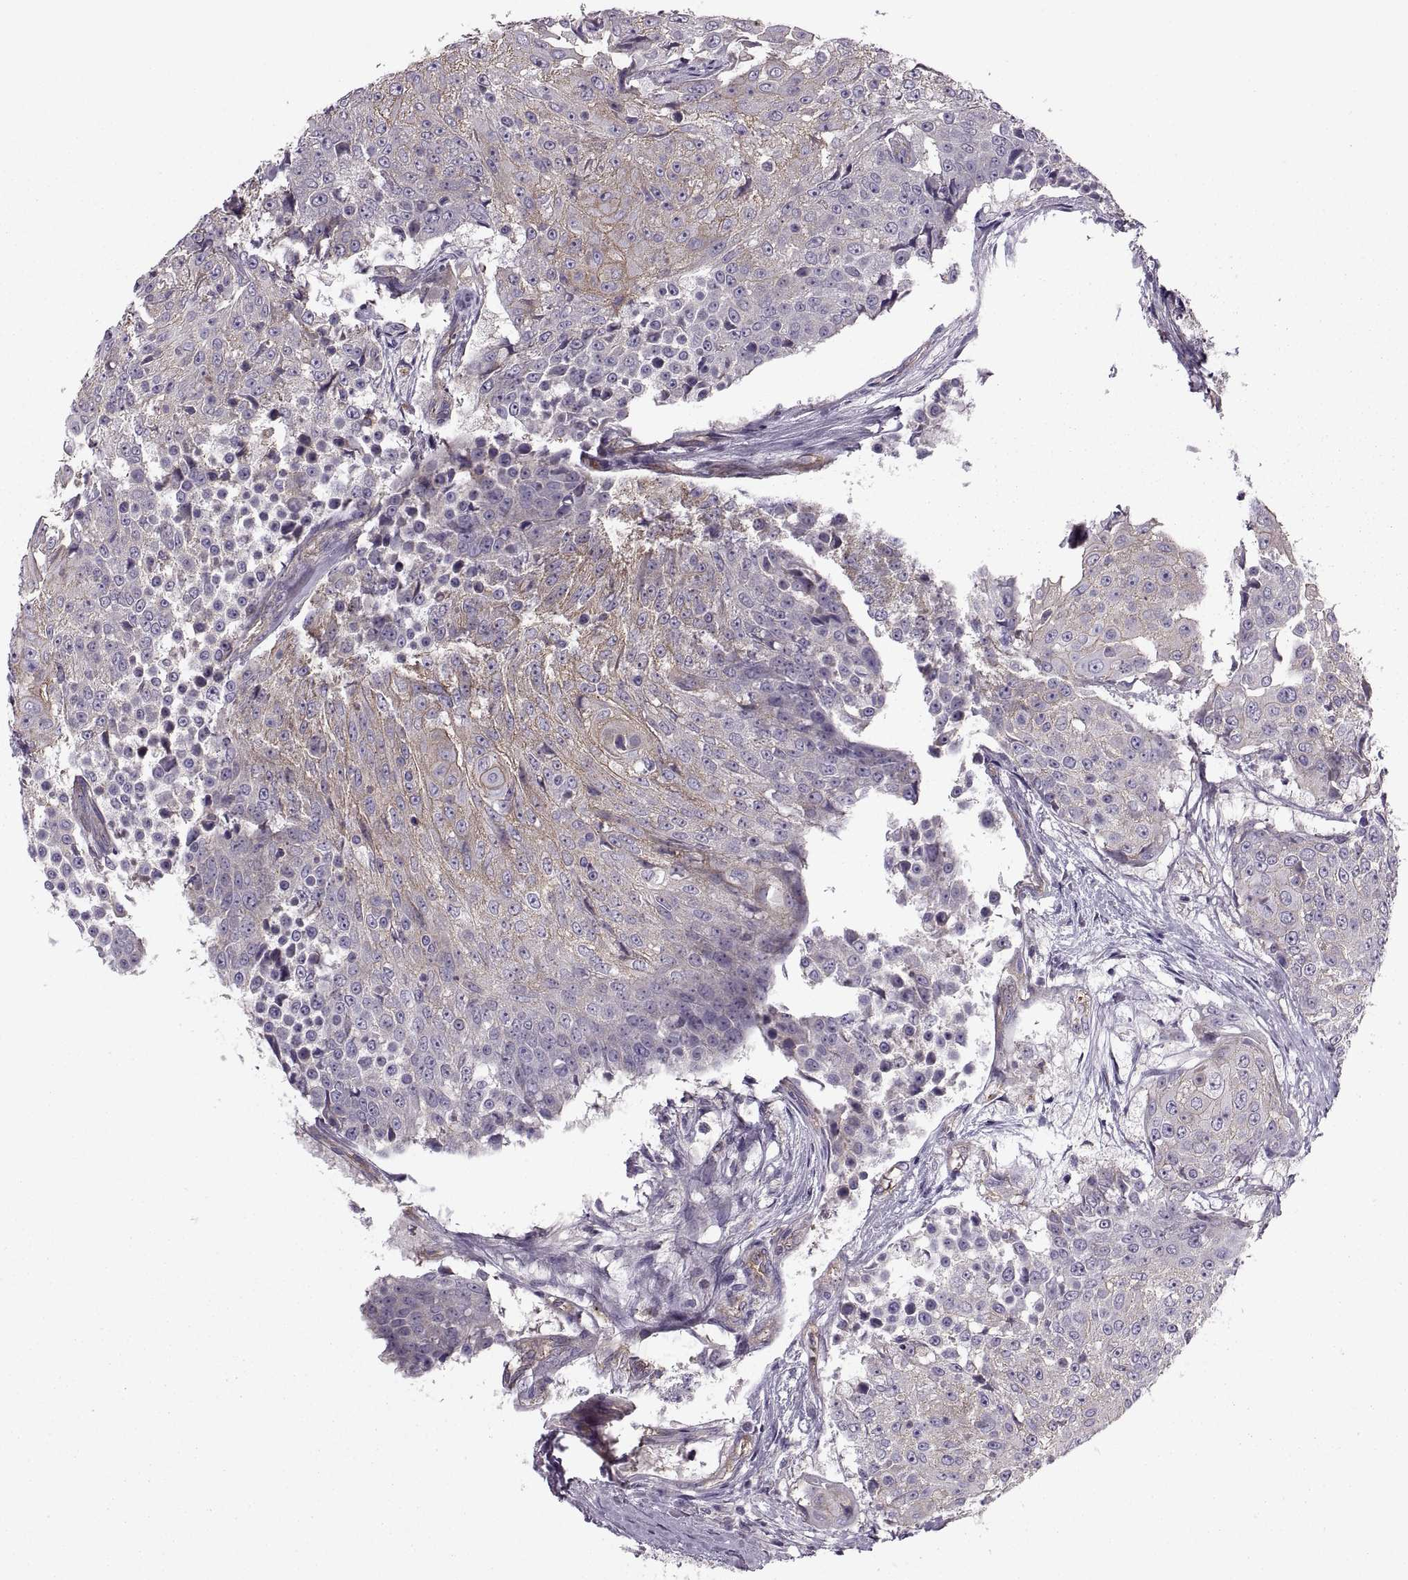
{"staining": {"intensity": "weak", "quantity": "25%-75%", "location": "cytoplasmic/membranous"}, "tissue": "urothelial cancer", "cell_type": "Tumor cells", "image_type": "cancer", "snomed": [{"axis": "morphology", "description": "Urothelial carcinoma, High grade"}, {"axis": "topography", "description": "Urinary bladder"}], "caption": "High-magnification brightfield microscopy of urothelial carcinoma (high-grade) stained with DAB (3,3'-diaminobenzidine) (brown) and counterstained with hematoxylin (blue). tumor cells exhibit weak cytoplasmic/membranous staining is present in approximately25%-75% of cells.", "gene": "SLC2A3", "patient": {"sex": "female", "age": 63}}